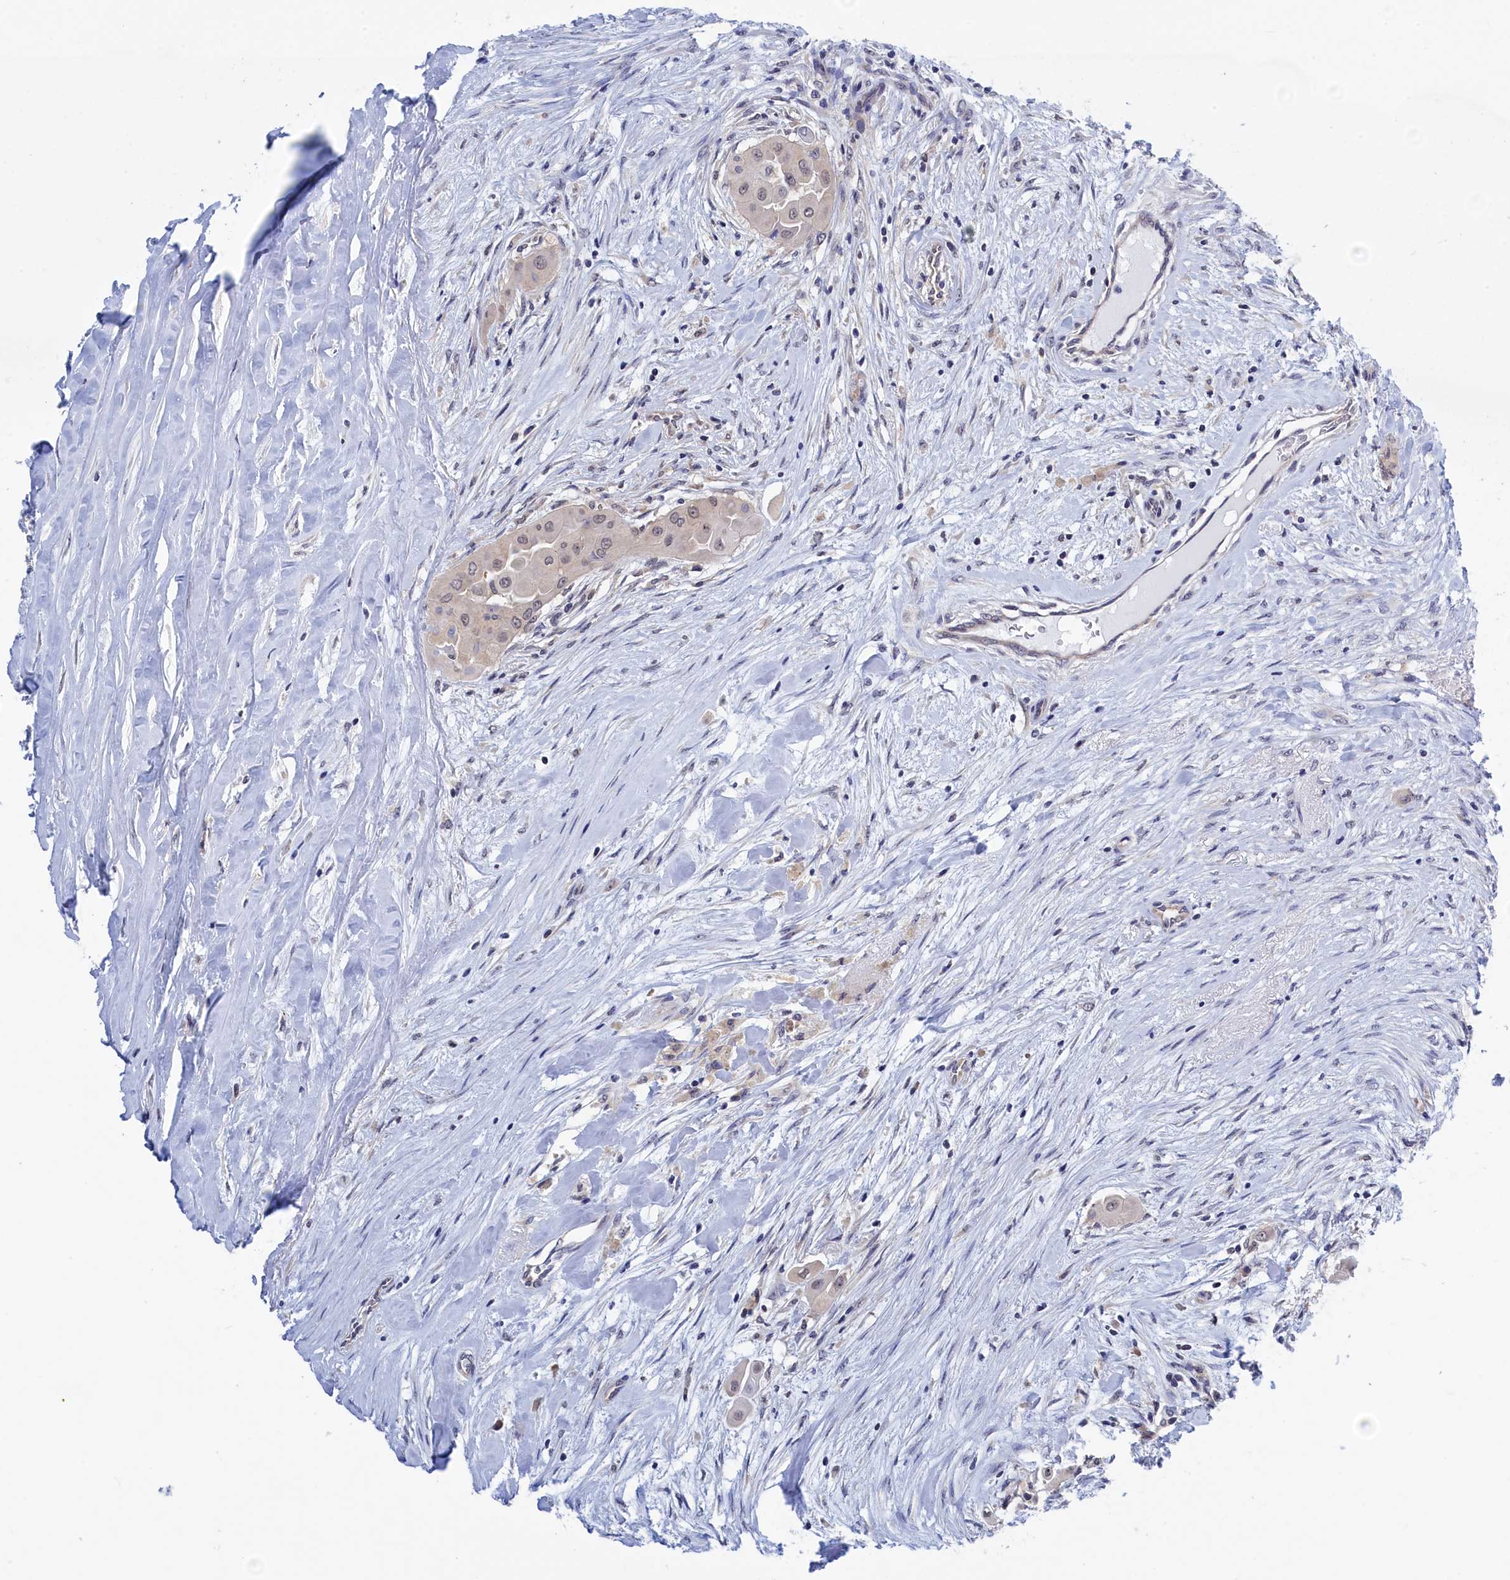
{"staining": {"intensity": "weak", "quantity": "<25%", "location": "nuclear"}, "tissue": "thyroid cancer", "cell_type": "Tumor cells", "image_type": "cancer", "snomed": [{"axis": "morphology", "description": "Papillary adenocarcinoma, NOS"}, {"axis": "topography", "description": "Thyroid gland"}], "caption": "High power microscopy histopathology image of an immunohistochemistry (IHC) image of papillary adenocarcinoma (thyroid), revealing no significant staining in tumor cells.", "gene": "PGP", "patient": {"sex": "female", "age": 59}}